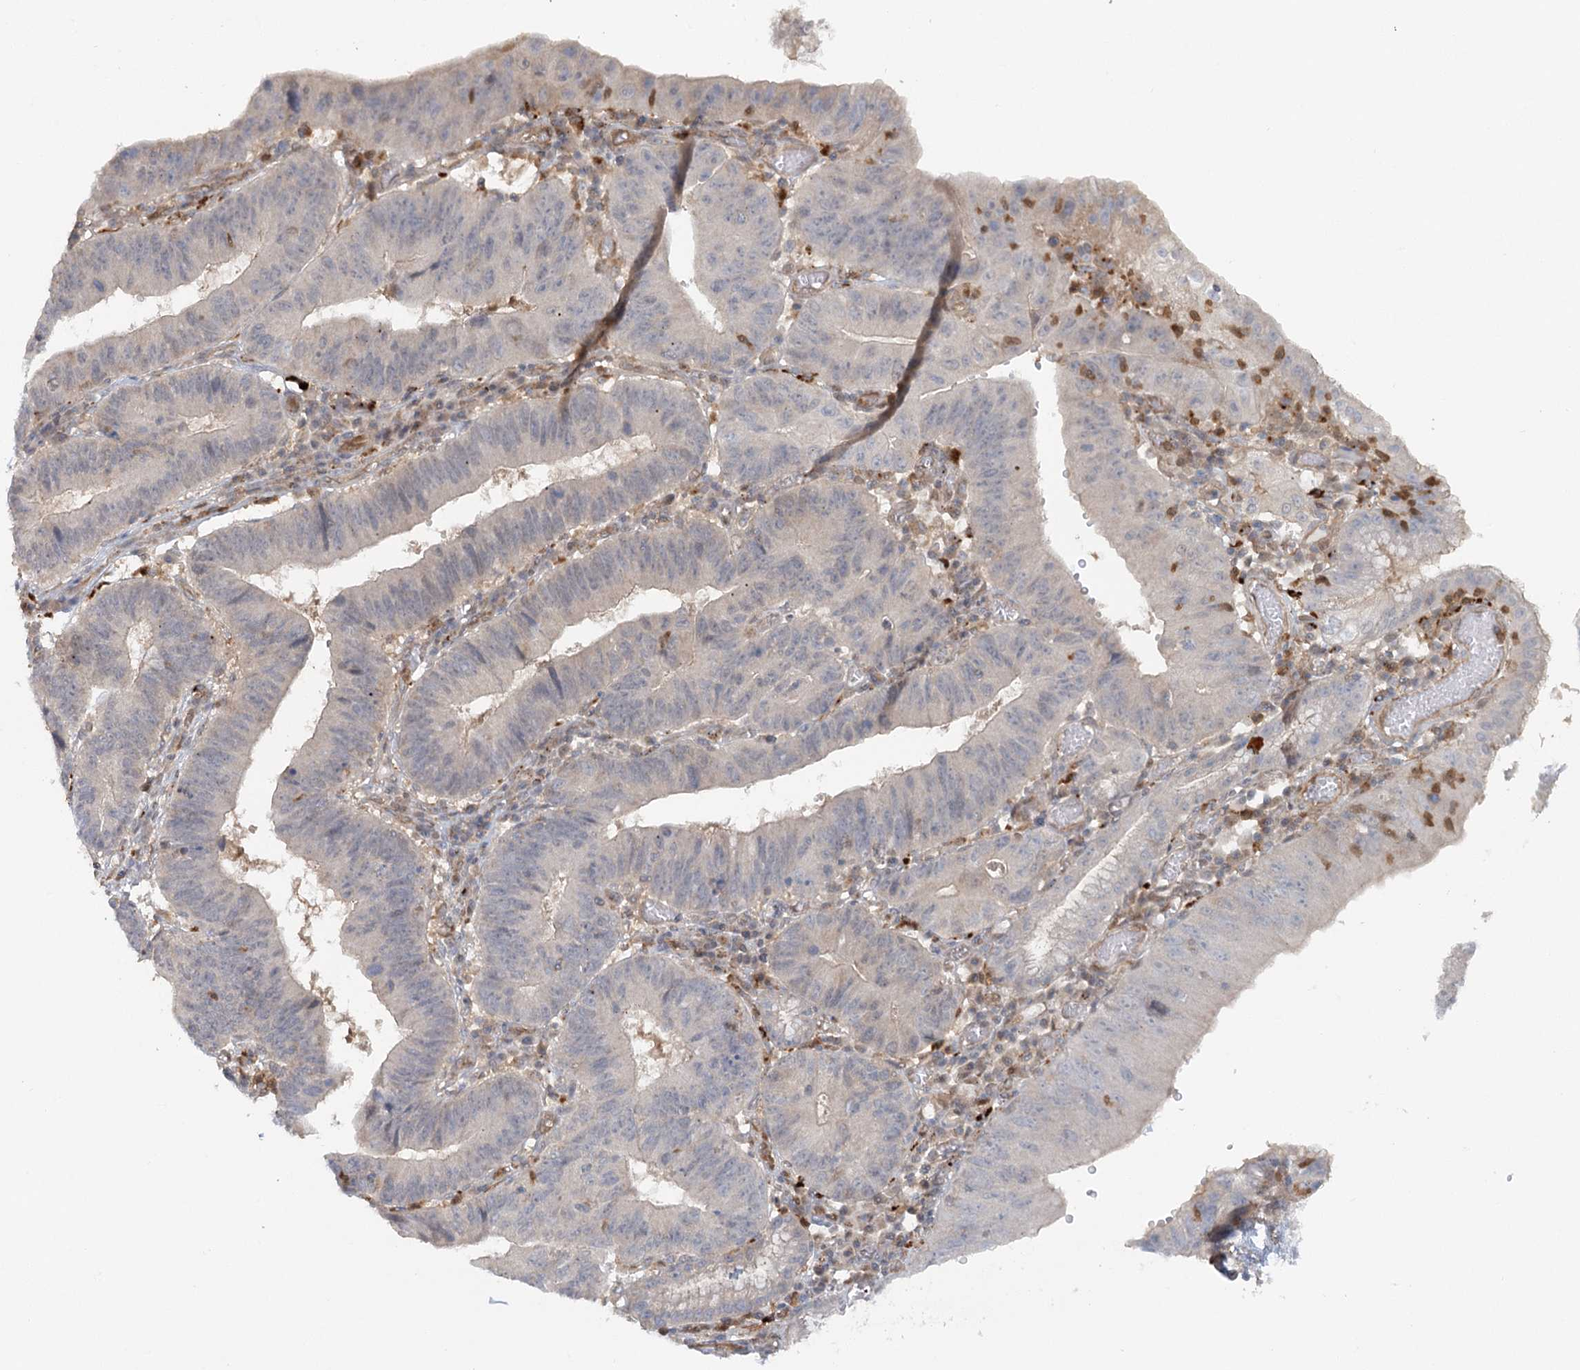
{"staining": {"intensity": "weak", "quantity": "<25%", "location": "cytoplasmic/membranous"}, "tissue": "stomach cancer", "cell_type": "Tumor cells", "image_type": "cancer", "snomed": [{"axis": "morphology", "description": "Adenocarcinoma, NOS"}, {"axis": "topography", "description": "Stomach"}], "caption": "A histopathology image of stomach cancer stained for a protein exhibits no brown staining in tumor cells. (DAB (3,3'-diaminobenzidine) immunohistochemistry with hematoxylin counter stain).", "gene": "GBE1", "patient": {"sex": "male", "age": 59}}